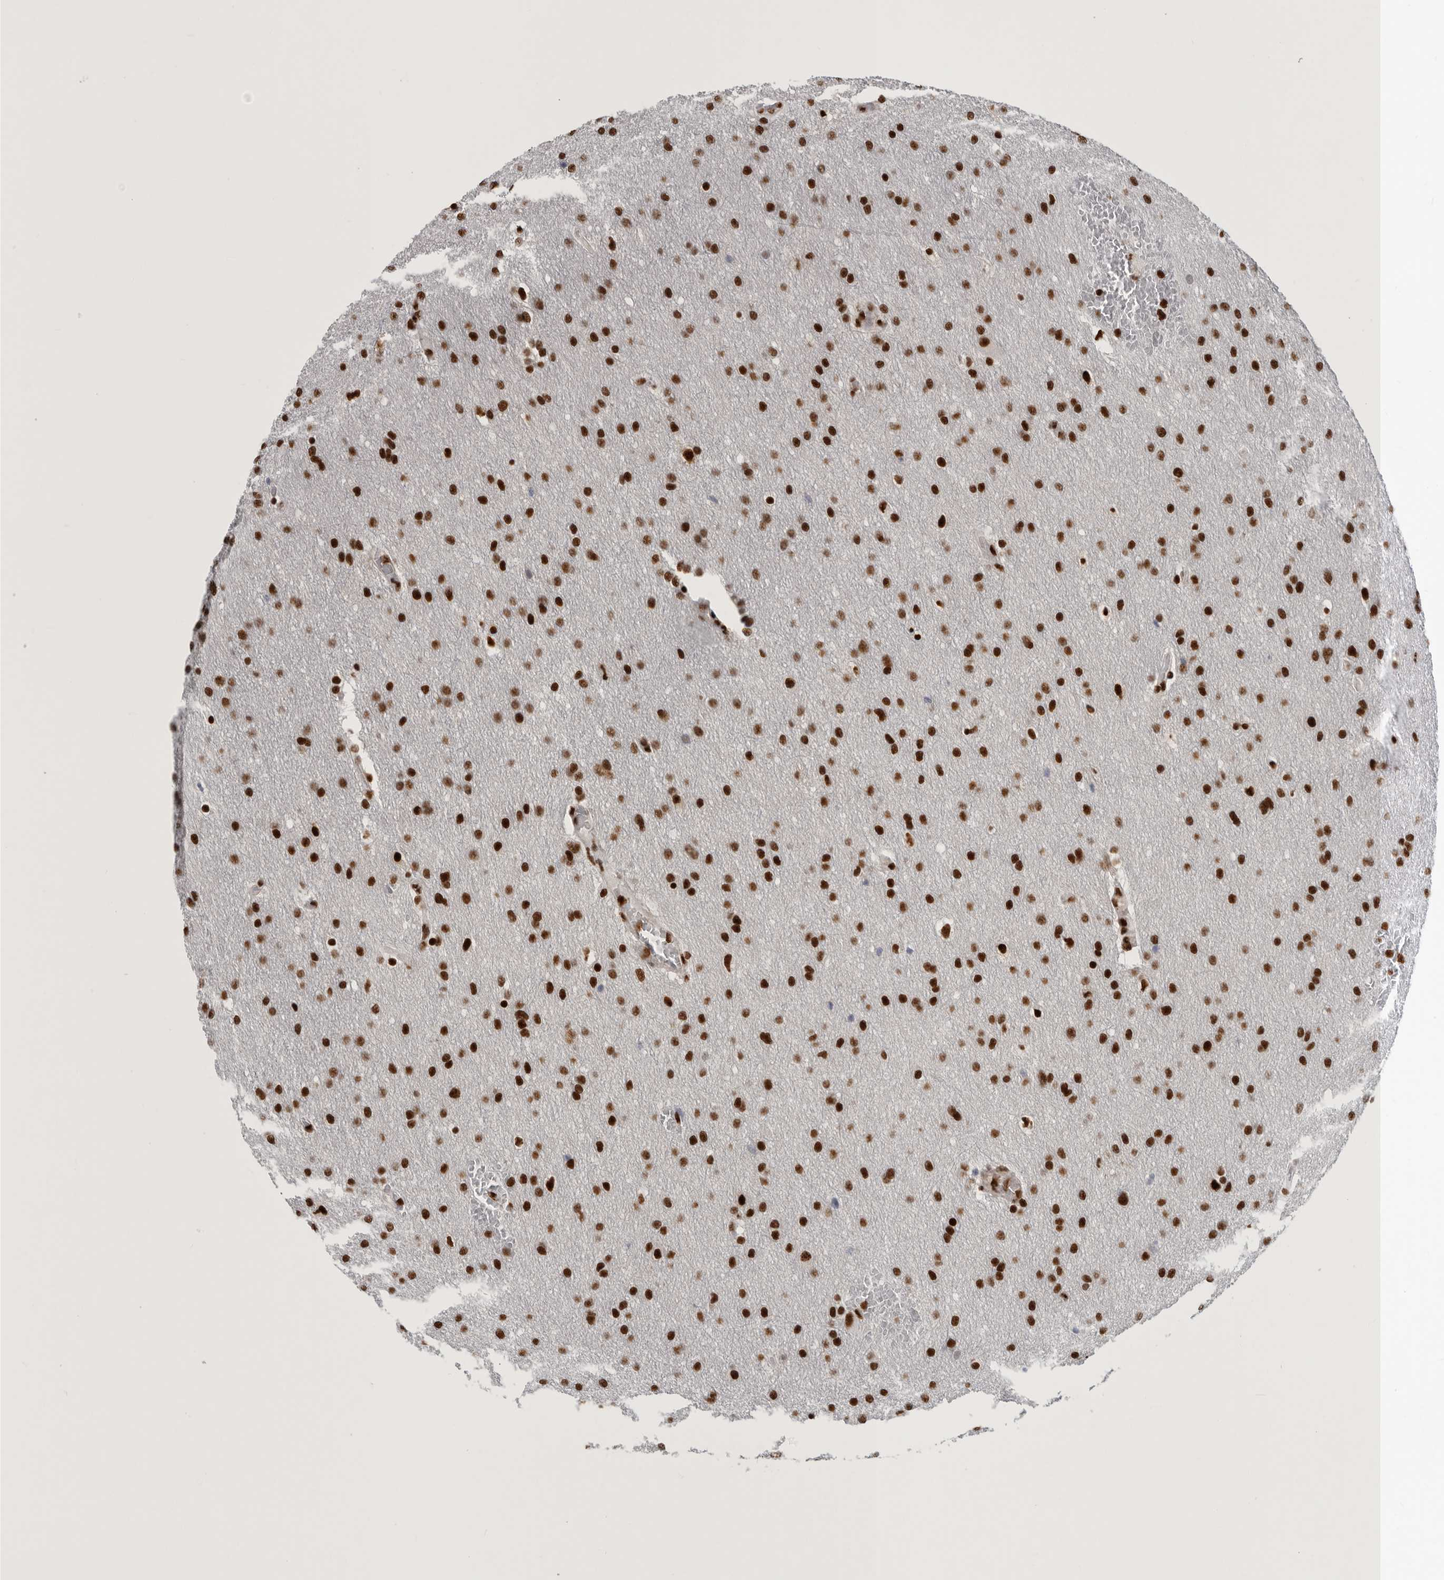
{"staining": {"intensity": "strong", "quantity": ">75%", "location": "nuclear"}, "tissue": "glioma", "cell_type": "Tumor cells", "image_type": "cancer", "snomed": [{"axis": "morphology", "description": "Glioma, malignant, Low grade"}, {"axis": "topography", "description": "Brain"}], "caption": "Human glioma stained for a protein (brown) displays strong nuclear positive positivity in approximately >75% of tumor cells.", "gene": "BCLAF1", "patient": {"sex": "female", "age": 37}}